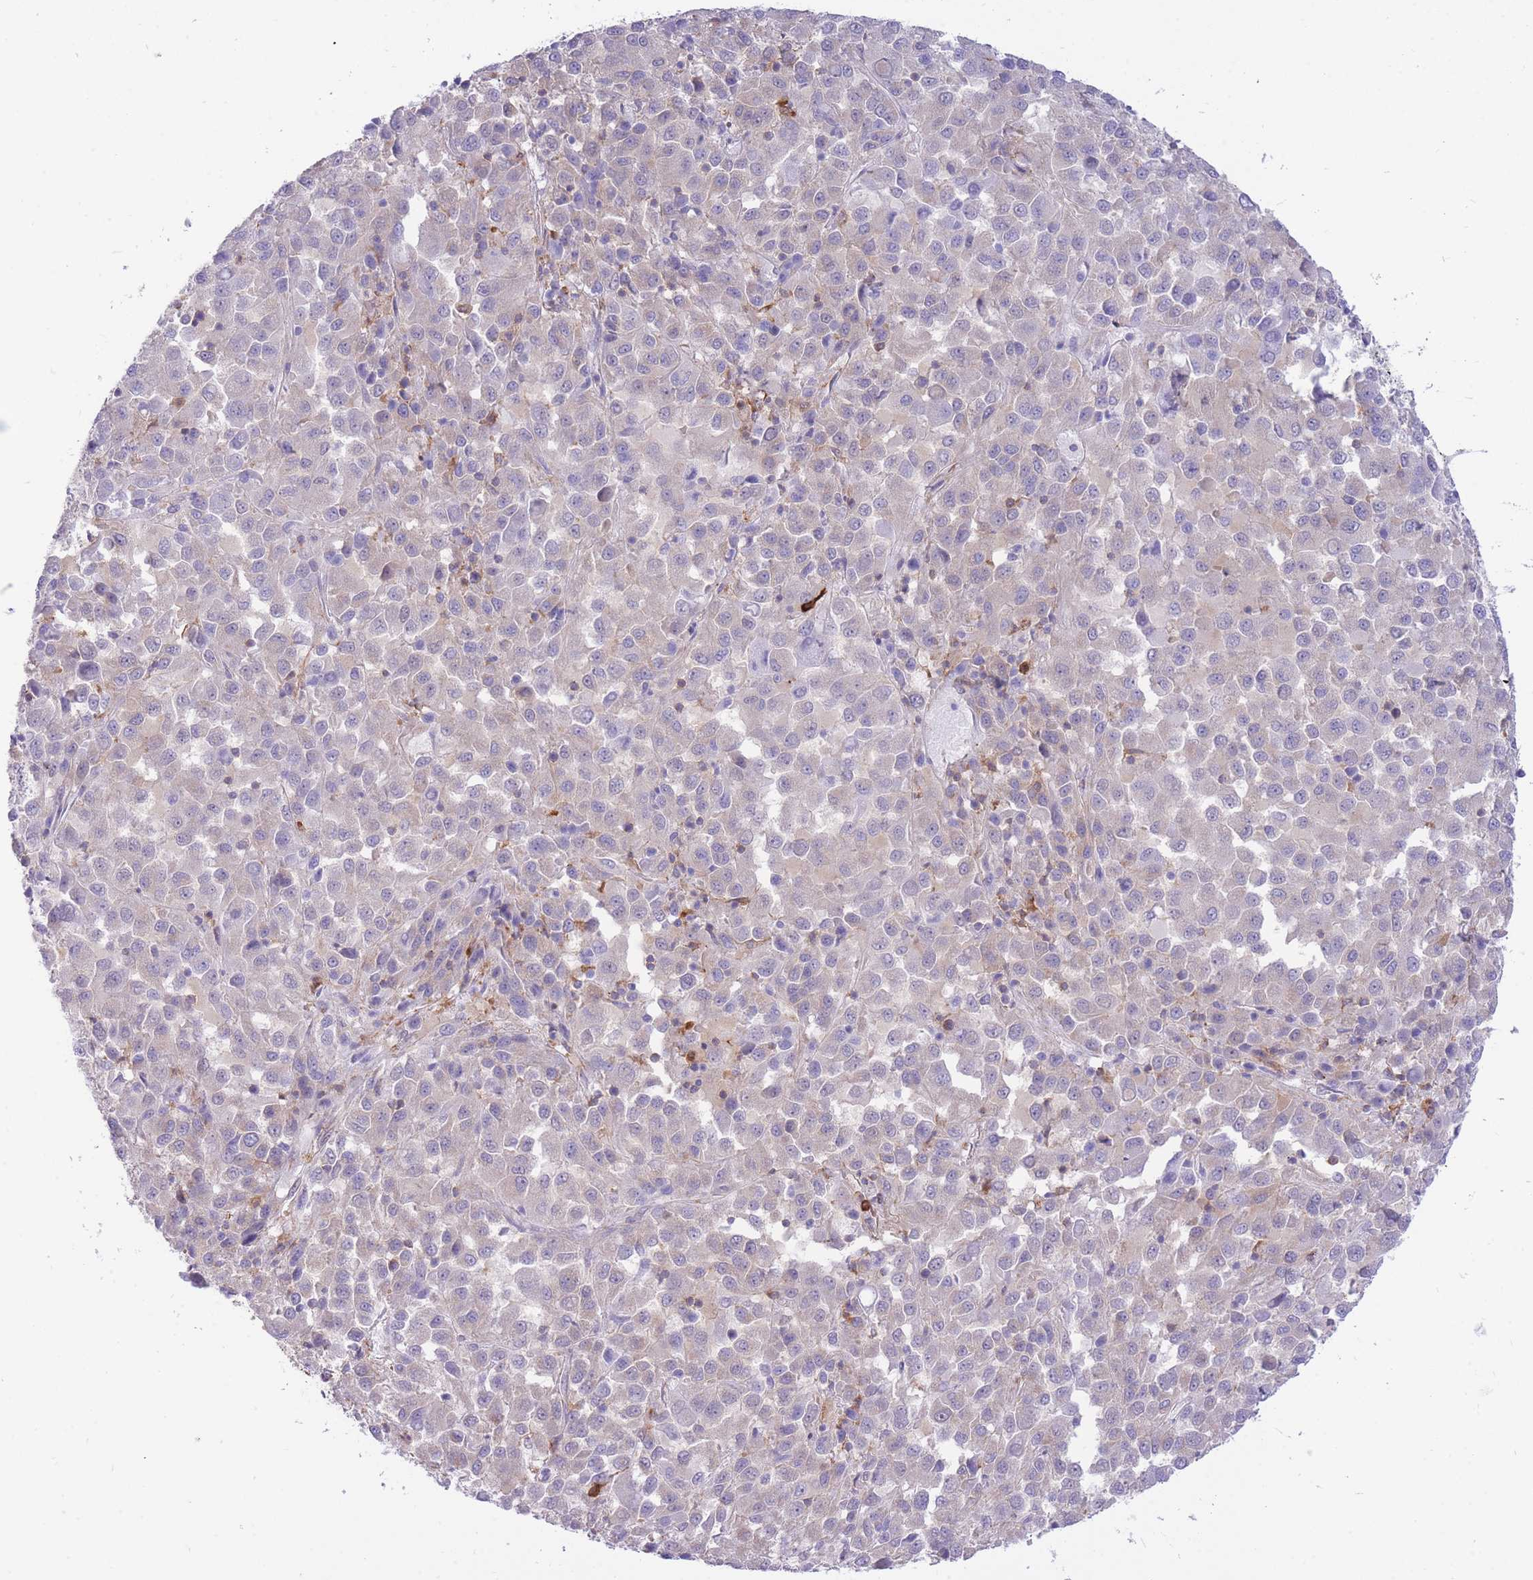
{"staining": {"intensity": "negative", "quantity": "none", "location": "none"}, "tissue": "melanoma", "cell_type": "Tumor cells", "image_type": "cancer", "snomed": [{"axis": "morphology", "description": "Malignant melanoma, Metastatic site"}, {"axis": "topography", "description": "Lung"}], "caption": "Image shows no protein expression in tumor cells of malignant melanoma (metastatic site) tissue. (Stains: DAB immunohistochemistry (IHC) with hematoxylin counter stain, Microscopy: brightfield microscopy at high magnification).", "gene": "NAMPT", "patient": {"sex": "male", "age": 64}}